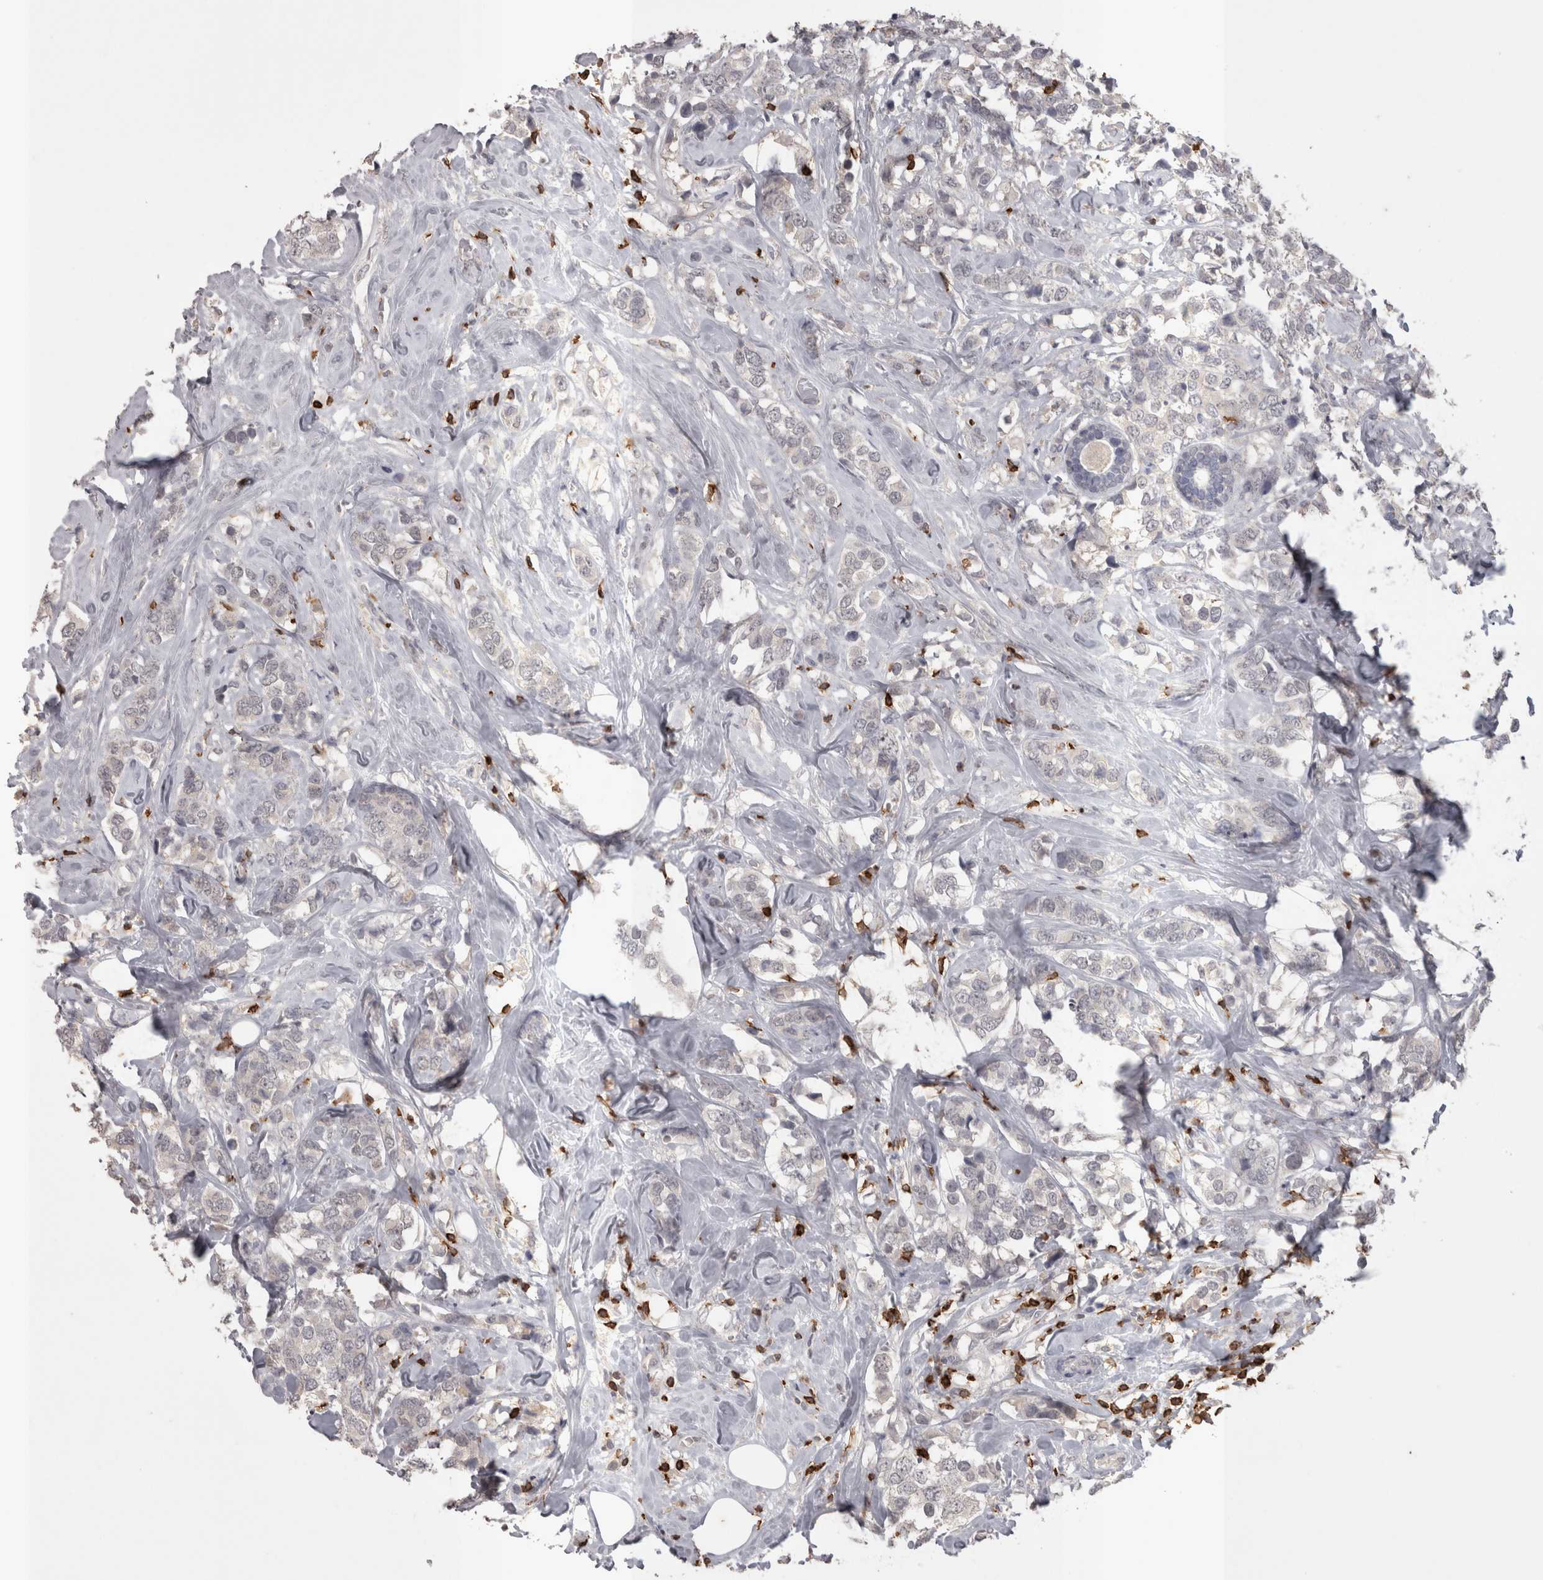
{"staining": {"intensity": "negative", "quantity": "none", "location": "none"}, "tissue": "breast cancer", "cell_type": "Tumor cells", "image_type": "cancer", "snomed": [{"axis": "morphology", "description": "Lobular carcinoma"}, {"axis": "topography", "description": "Breast"}], "caption": "A histopathology image of breast cancer stained for a protein displays no brown staining in tumor cells.", "gene": "SKAP1", "patient": {"sex": "female", "age": 59}}